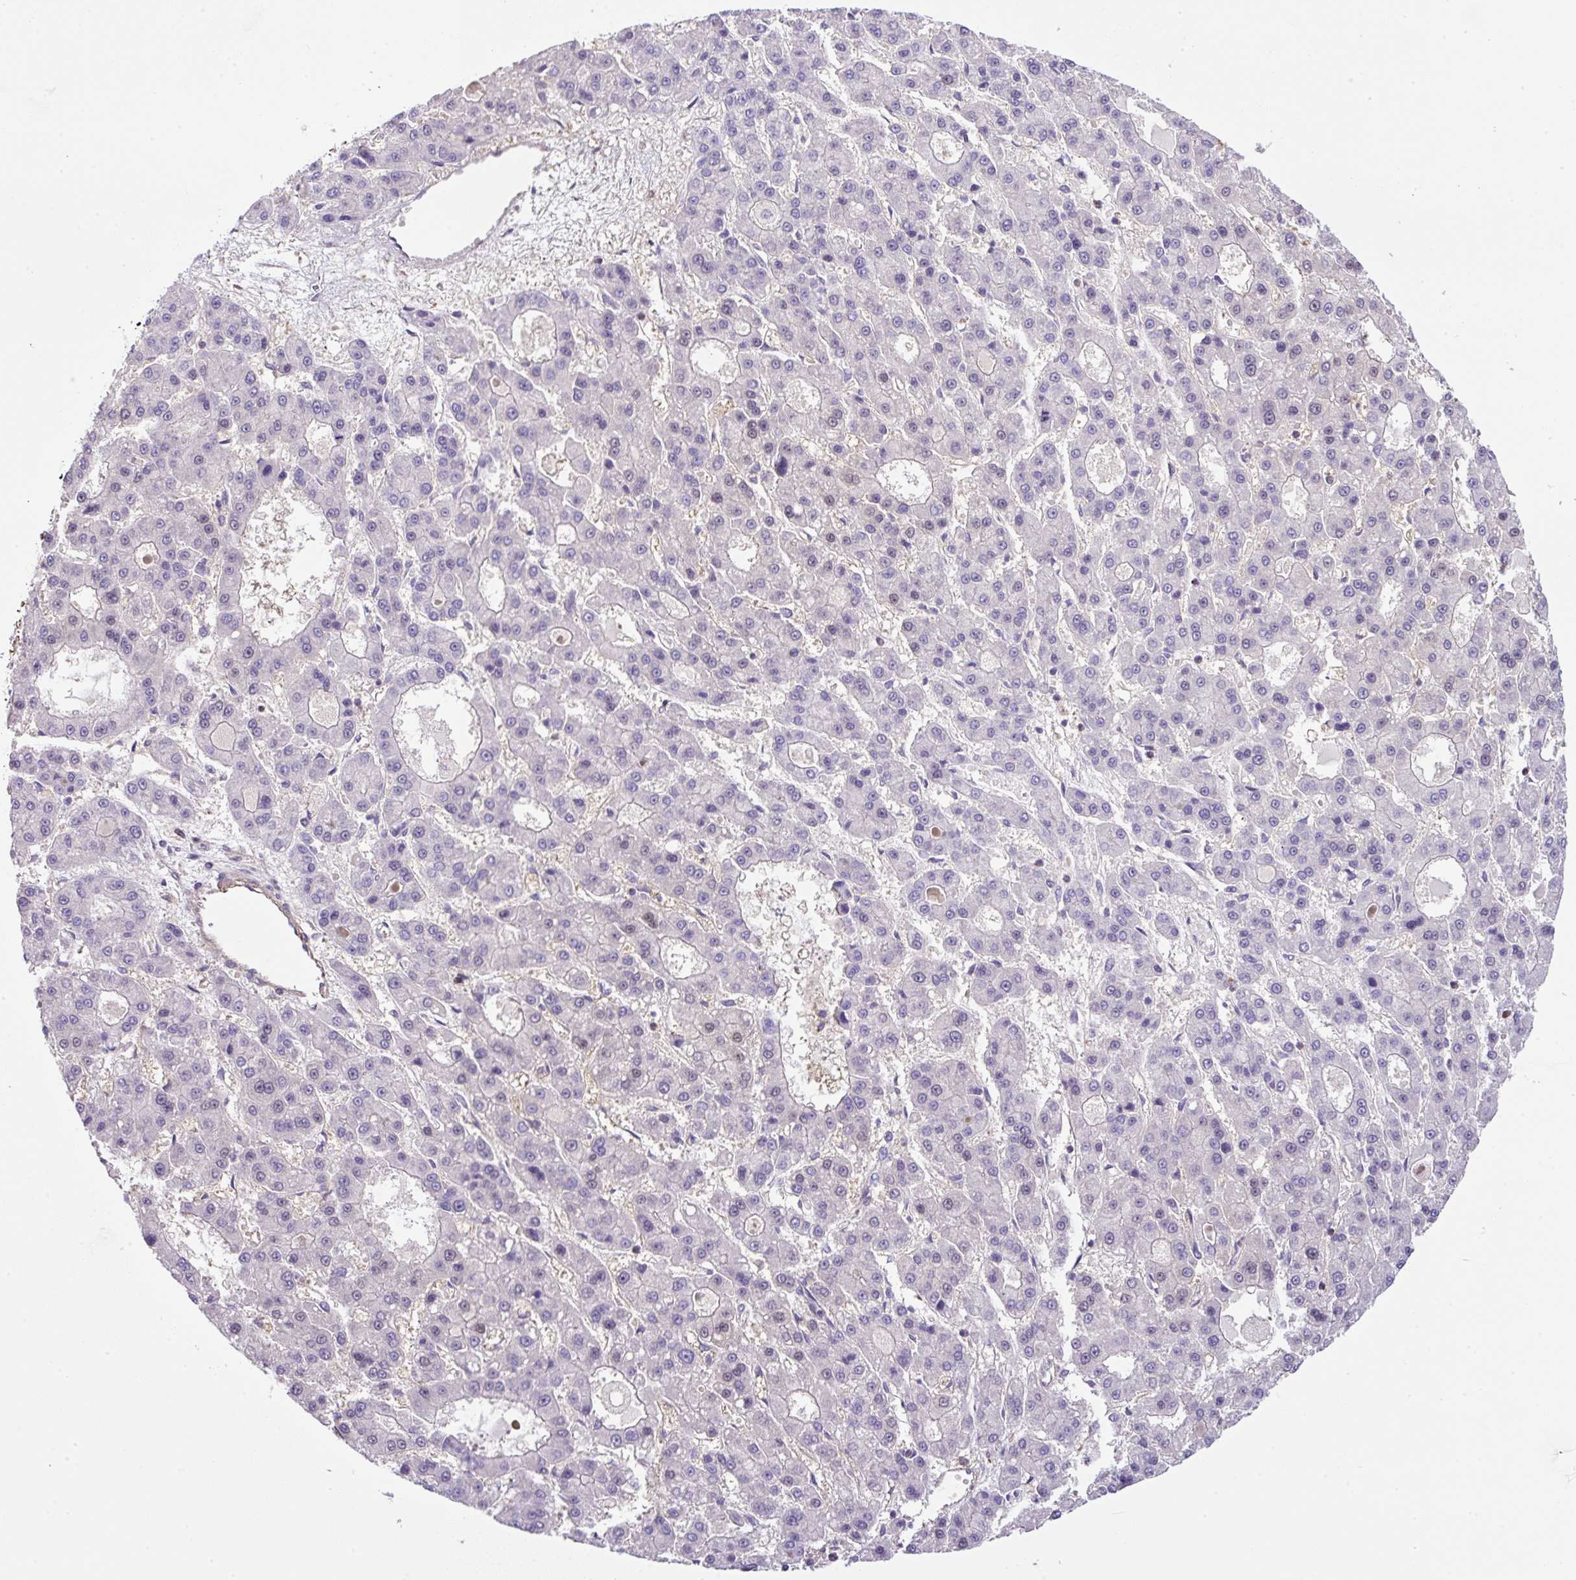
{"staining": {"intensity": "negative", "quantity": "none", "location": "none"}, "tissue": "liver cancer", "cell_type": "Tumor cells", "image_type": "cancer", "snomed": [{"axis": "morphology", "description": "Carcinoma, Hepatocellular, NOS"}, {"axis": "topography", "description": "Liver"}], "caption": "The IHC histopathology image has no significant expression in tumor cells of liver hepatocellular carcinoma tissue.", "gene": "NPTN", "patient": {"sex": "male", "age": 70}}